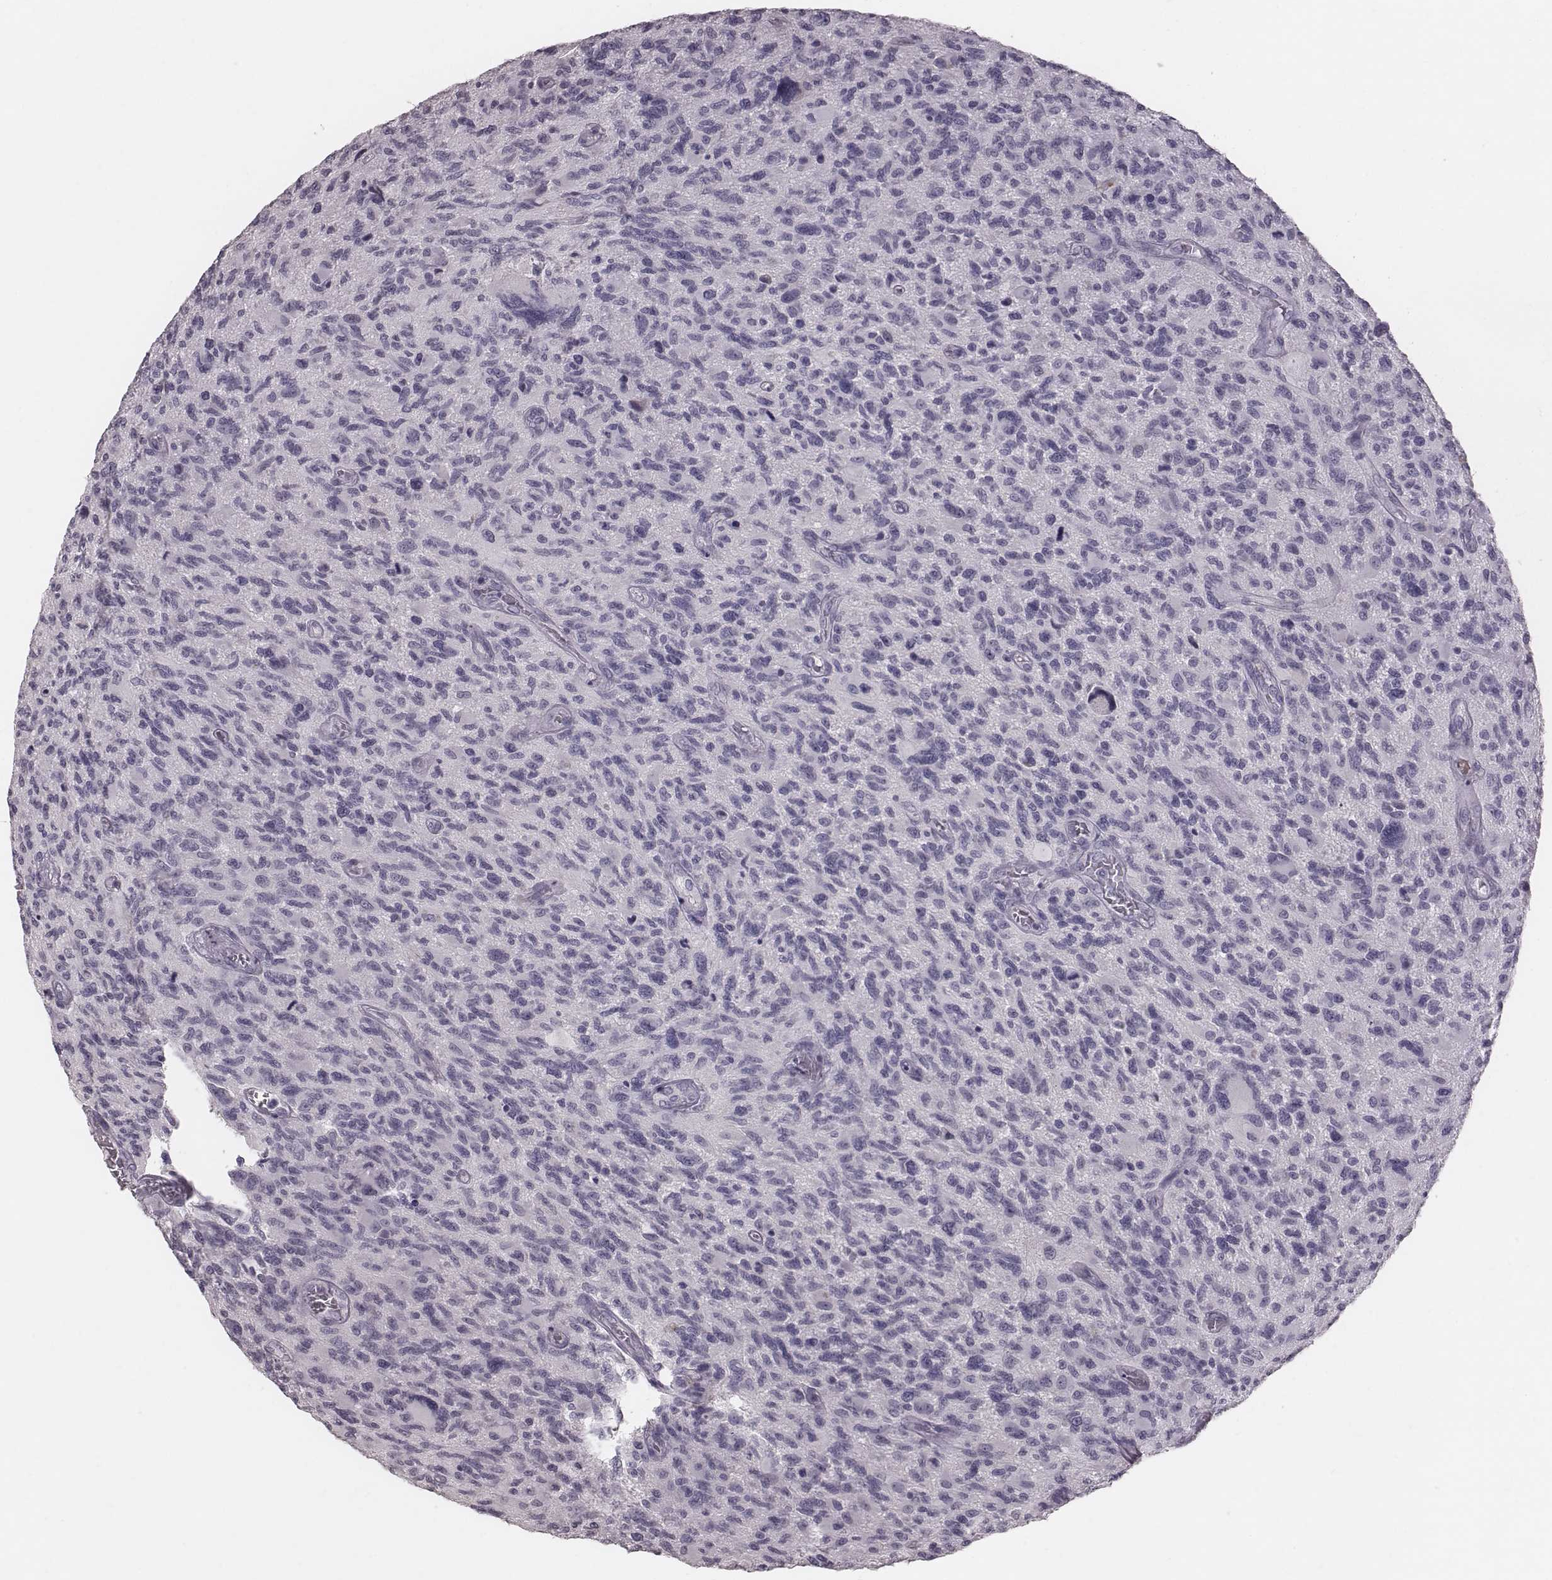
{"staining": {"intensity": "negative", "quantity": "none", "location": "none"}, "tissue": "glioma", "cell_type": "Tumor cells", "image_type": "cancer", "snomed": [{"axis": "morphology", "description": "Glioma, malignant, NOS"}, {"axis": "morphology", "description": "Glioma, malignant, High grade"}, {"axis": "topography", "description": "Brain"}], "caption": "Tumor cells show no significant protein expression in malignant glioma.", "gene": "CFTR", "patient": {"sex": "female", "age": 71}}